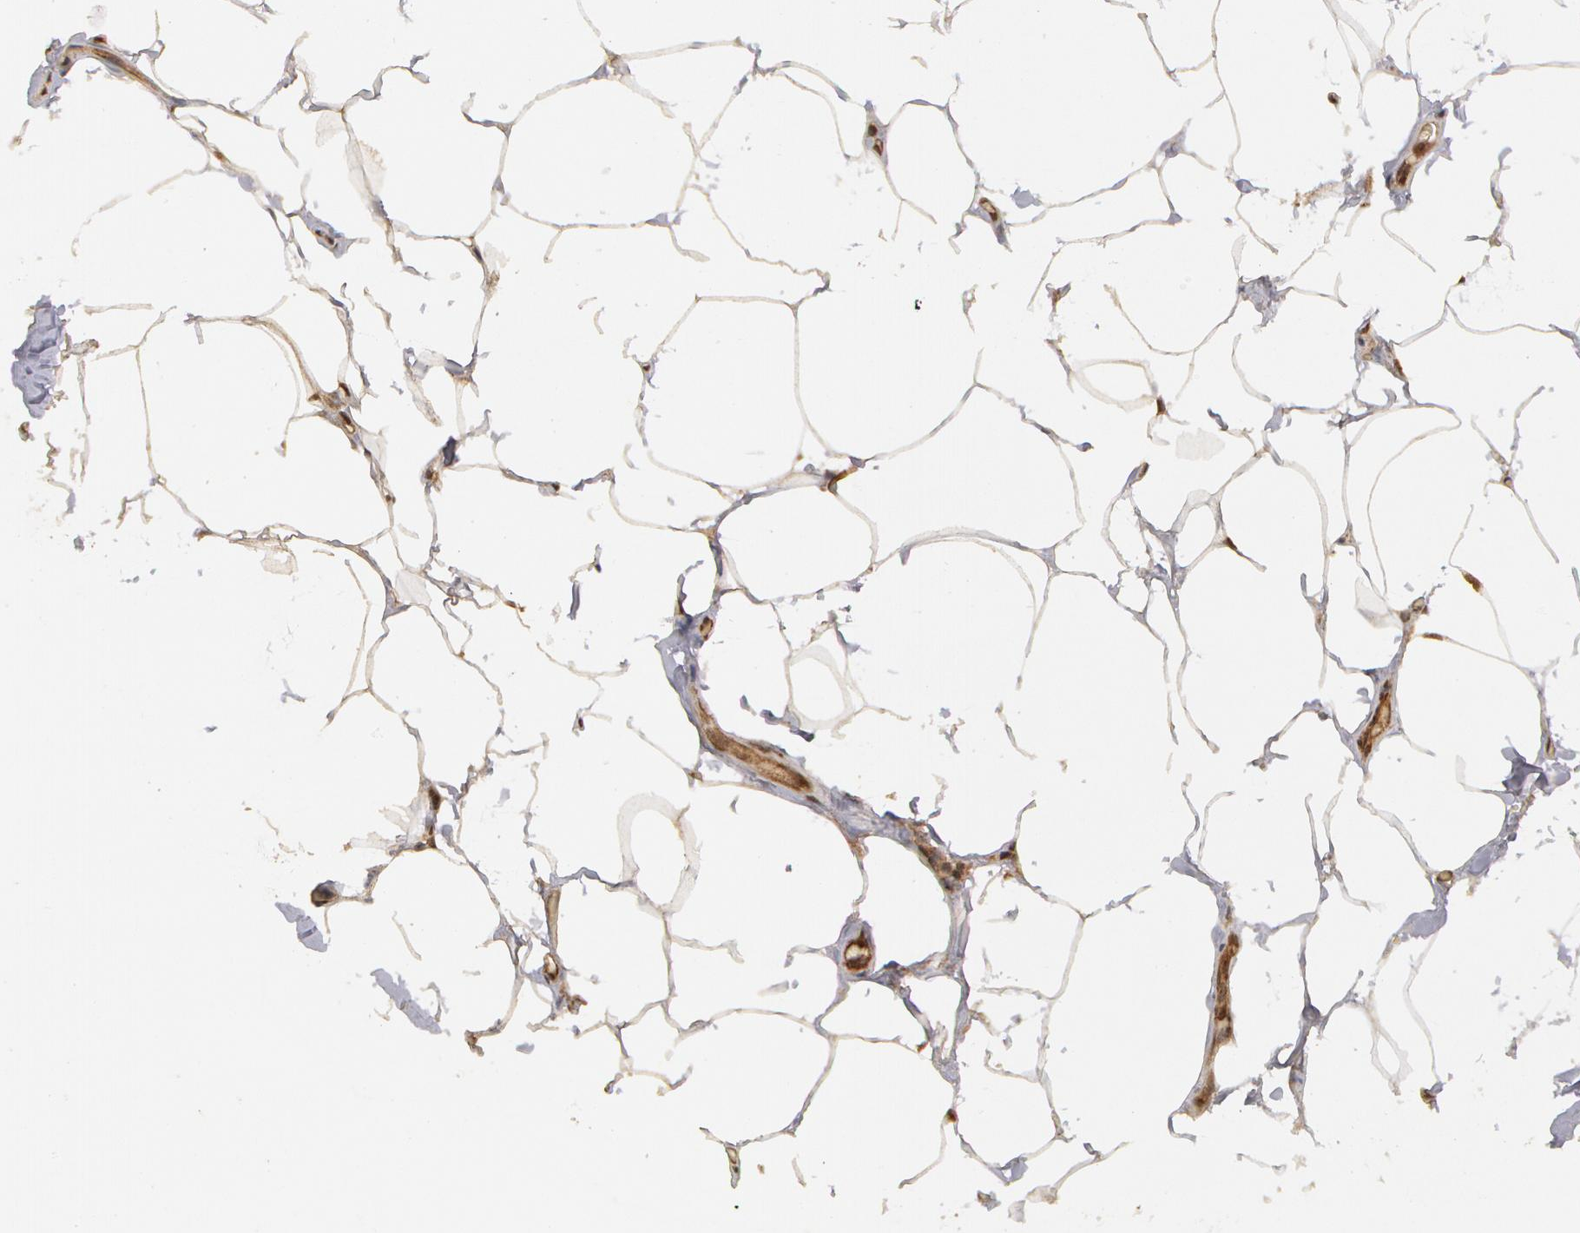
{"staining": {"intensity": "moderate", "quantity": ">75%", "location": "cytoplasmic/membranous"}, "tissue": "lymph node", "cell_type": "Germinal center cells", "image_type": "normal", "snomed": [{"axis": "morphology", "description": "Normal tissue, NOS"}, {"axis": "morphology", "description": "Inflammation, NOS"}, {"axis": "topography", "description": "Lymph node"}], "caption": "Protein expression analysis of normal lymph node displays moderate cytoplasmic/membranous staining in approximately >75% of germinal center cells.", "gene": "STX5", "patient": {"sex": "male", "age": 46}}